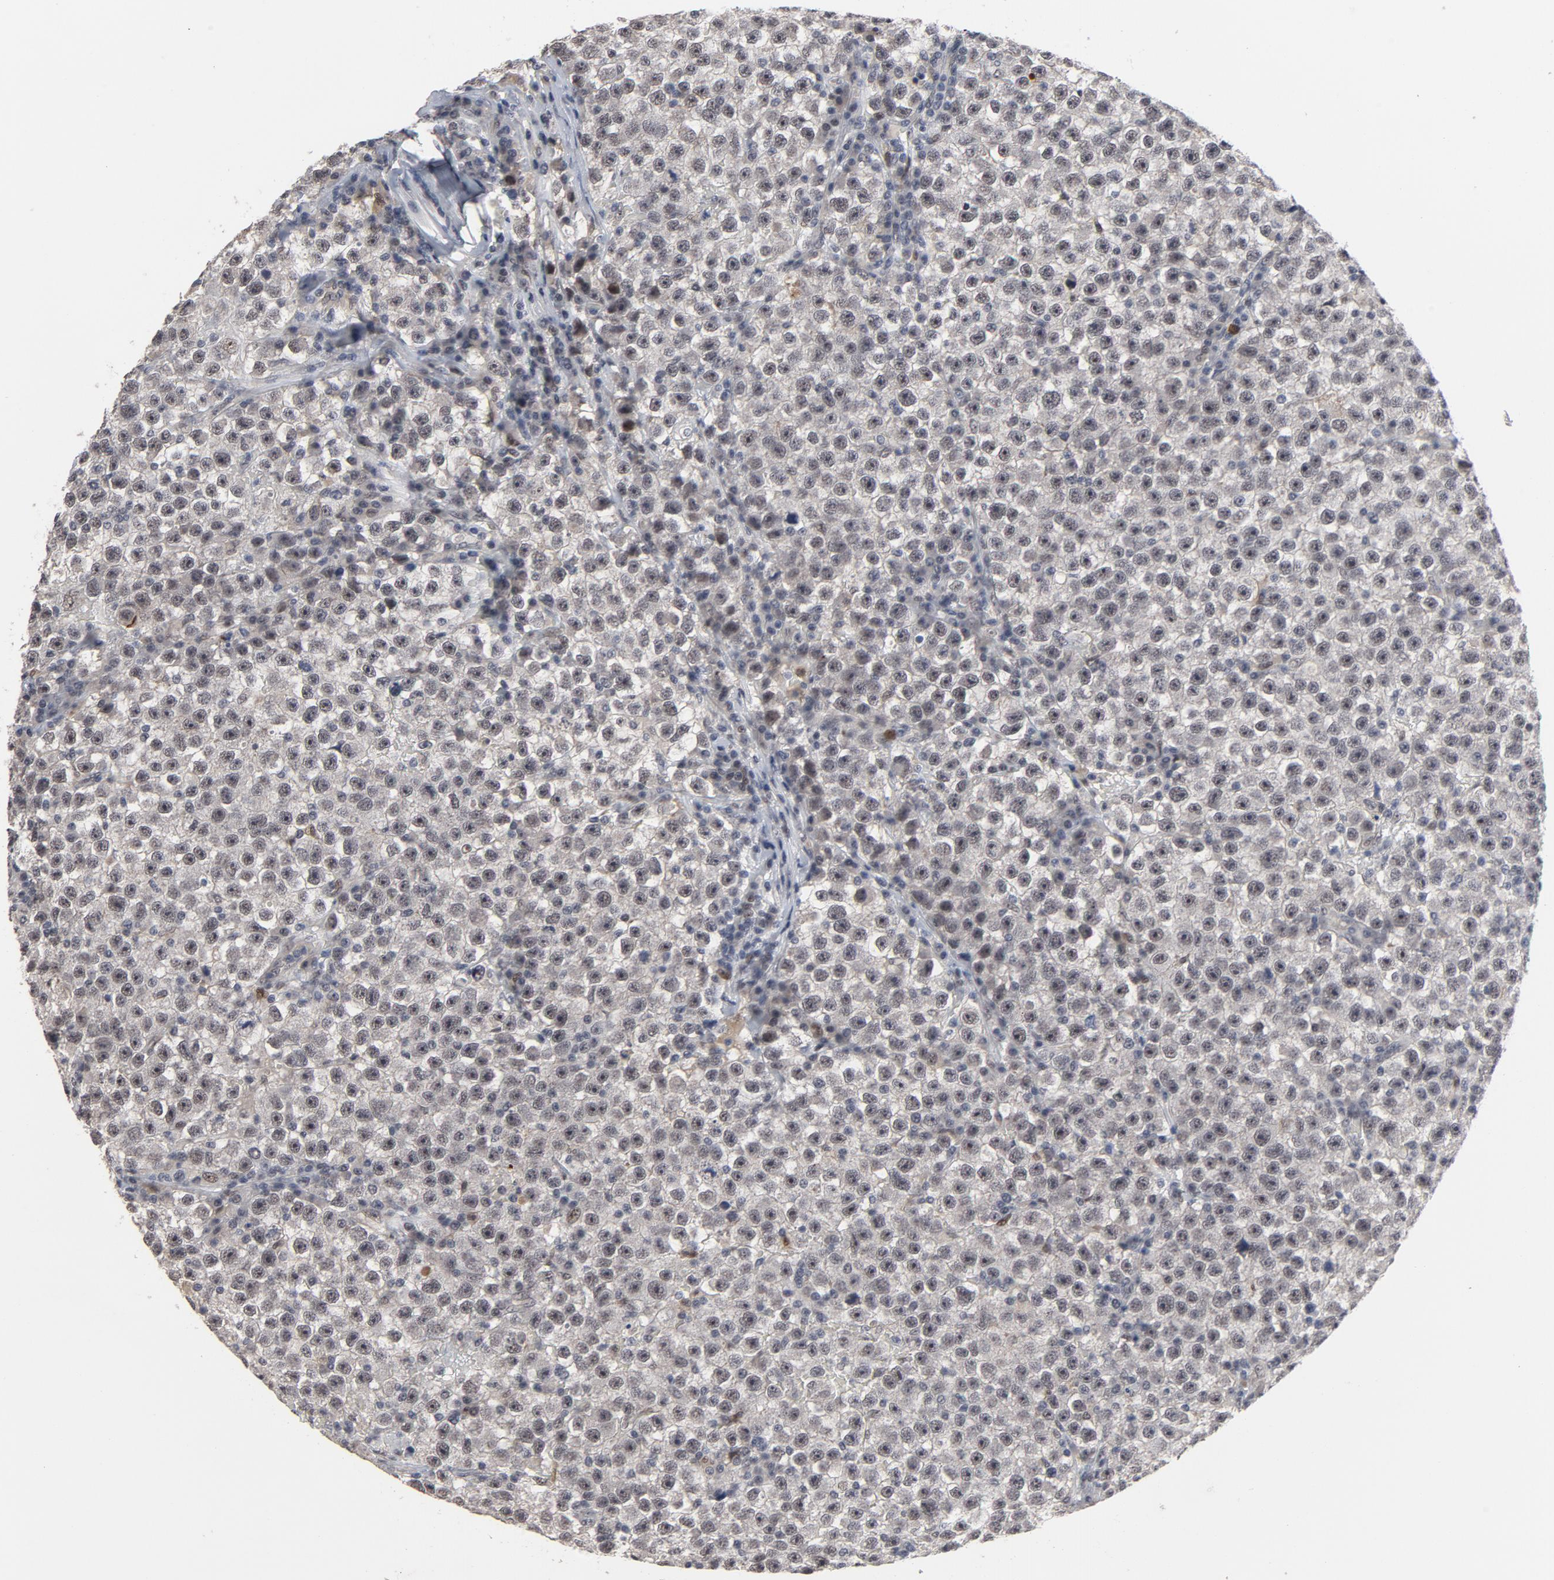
{"staining": {"intensity": "negative", "quantity": "none", "location": "none"}, "tissue": "testis cancer", "cell_type": "Tumor cells", "image_type": "cancer", "snomed": [{"axis": "morphology", "description": "Seminoma, NOS"}, {"axis": "topography", "description": "Testis"}], "caption": "Testis cancer (seminoma) stained for a protein using immunohistochemistry displays no positivity tumor cells.", "gene": "RTL5", "patient": {"sex": "male", "age": 22}}